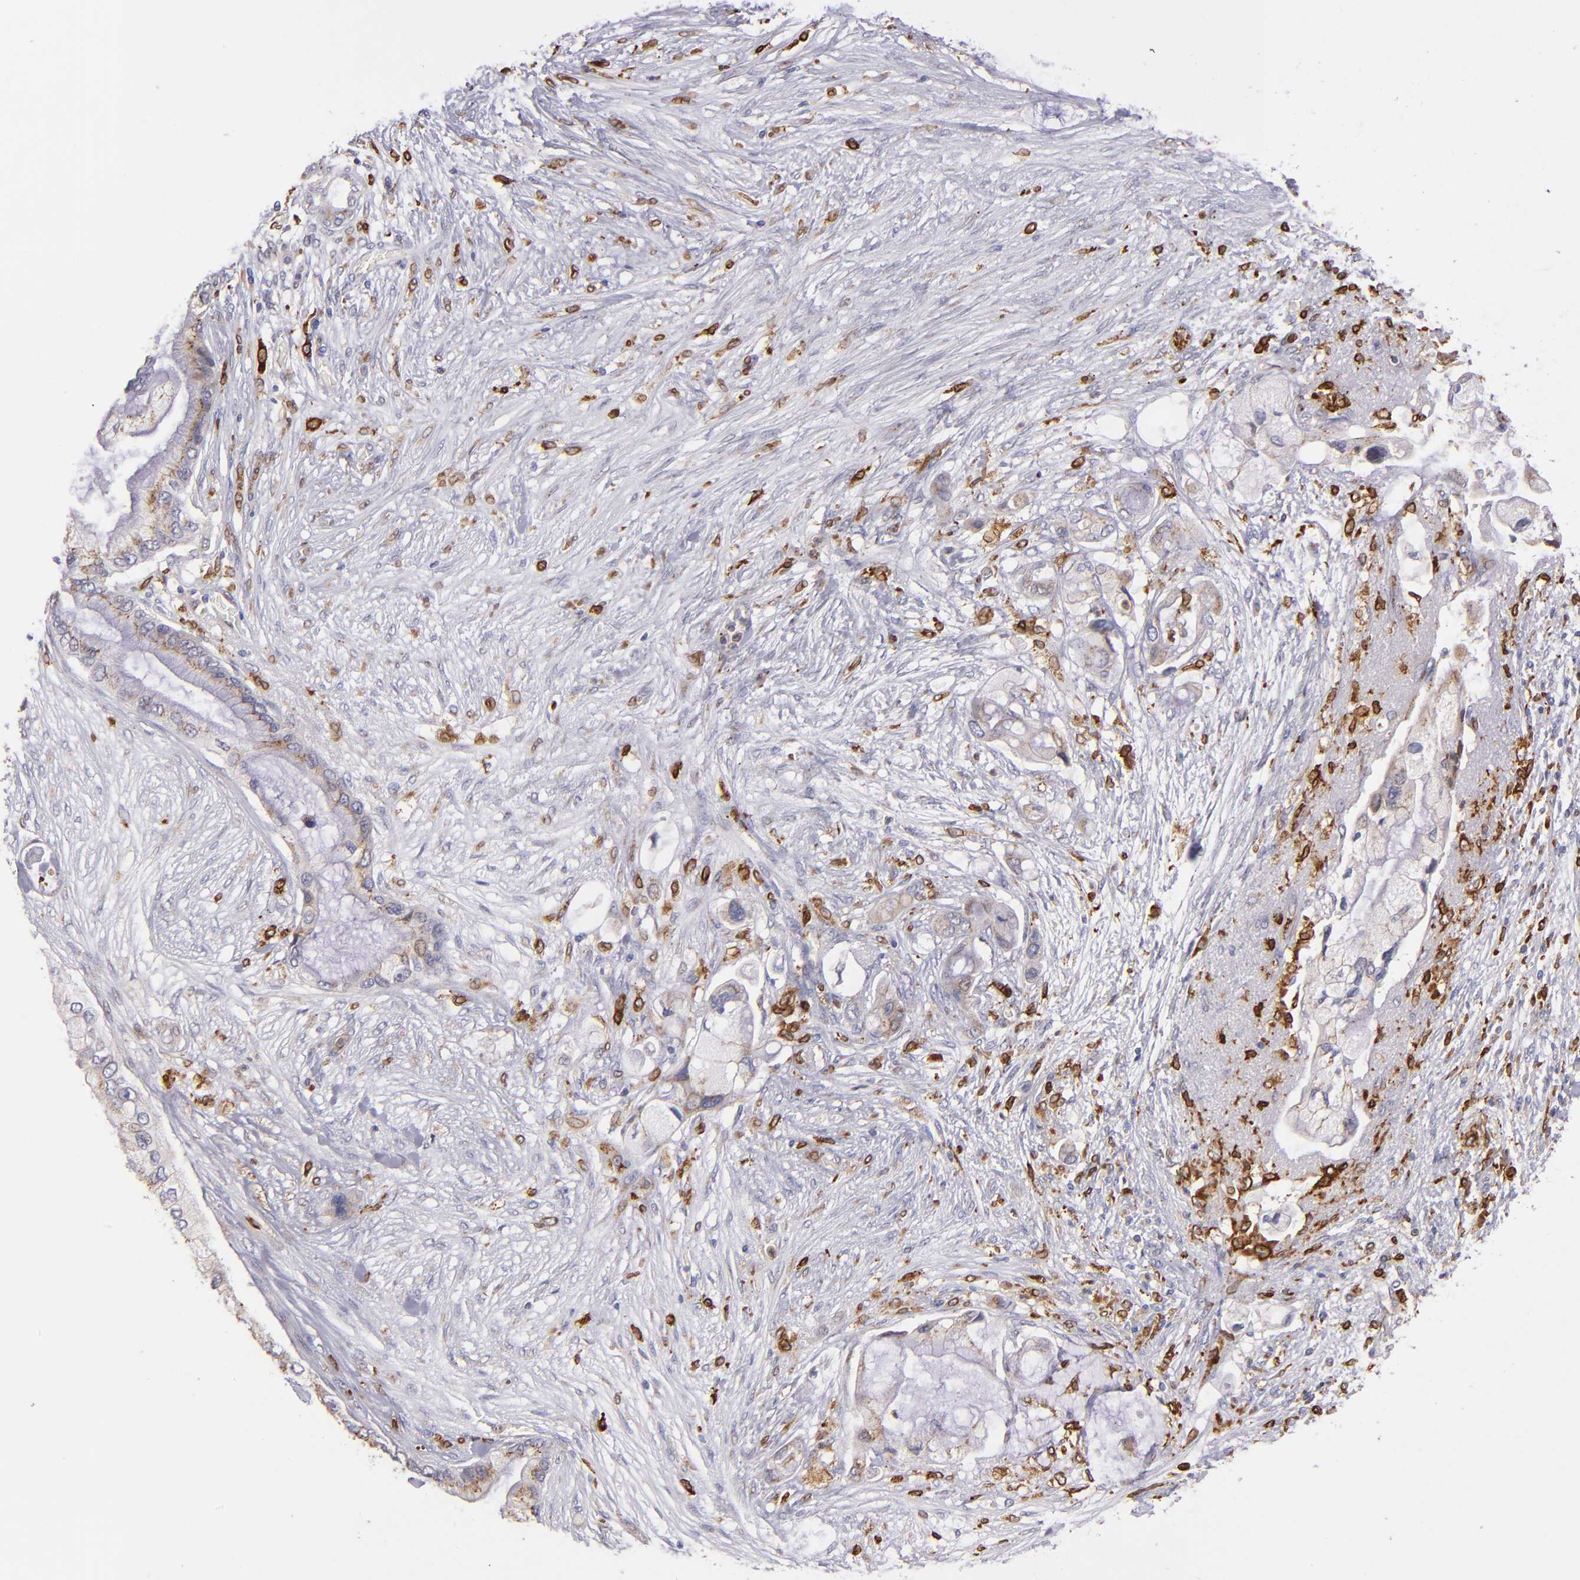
{"staining": {"intensity": "moderate", "quantity": "25%-75%", "location": "cytoplasmic/membranous"}, "tissue": "pancreatic cancer", "cell_type": "Tumor cells", "image_type": "cancer", "snomed": [{"axis": "morphology", "description": "Adenocarcinoma, NOS"}, {"axis": "topography", "description": "Pancreas"}], "caption": "Approximately 25%-75% of tumor cells in adenocarcinoma (pancreatic) exhibit moderate cytoplasmic/membranous protein positivity as visualized by brown immunohistochemical staining.", "gene": "PTGS1", "patient": {"sex": "female", "age": 59}}